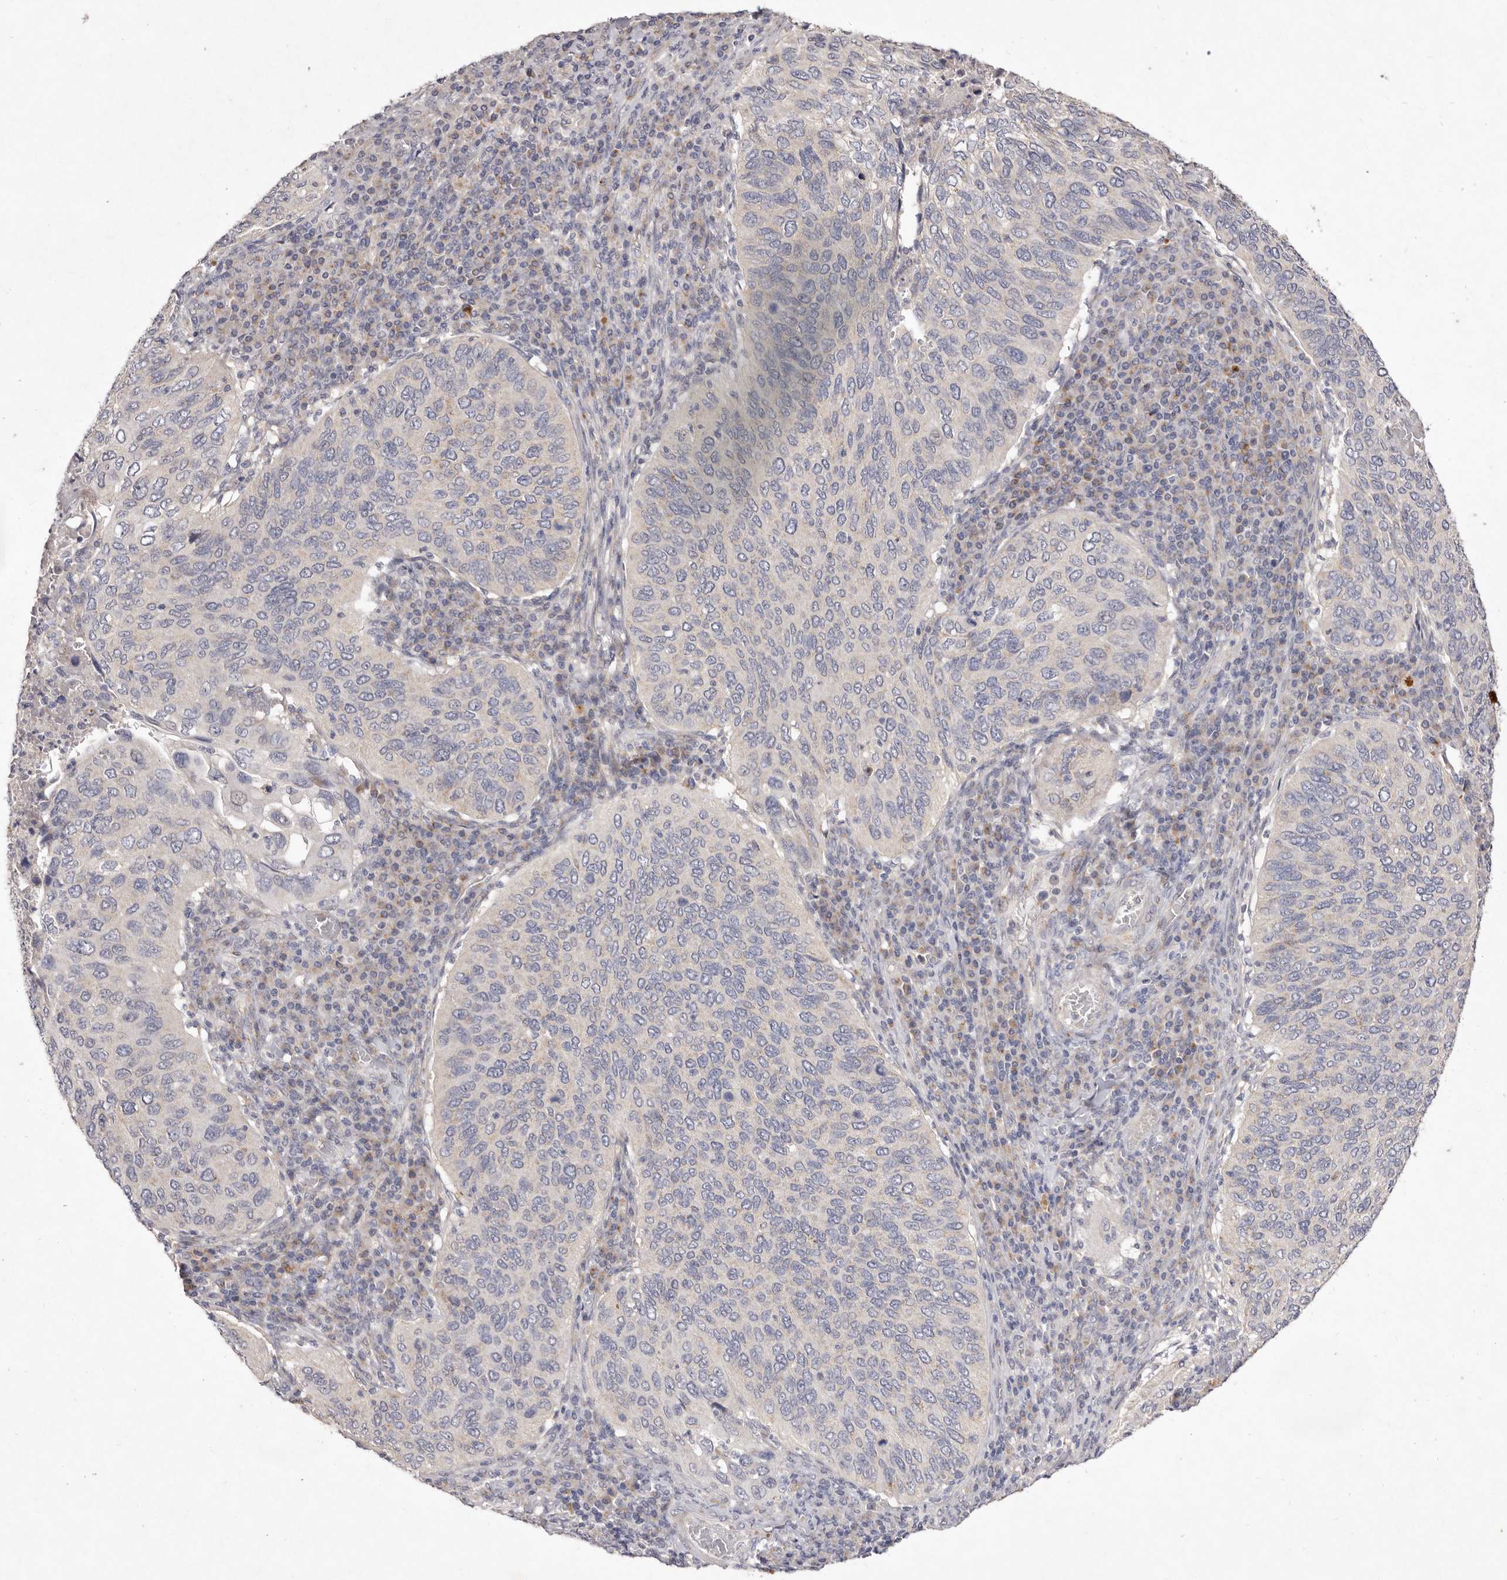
{"staining": {"intensity": "negative", "quantity": "none", "location": "none"}, "tissue": "cervical cancer", "cell_type": "Tumor cells", "image_type": "cancer", "snomed": [{"axis": "morphology", "description": "Squamous cell carcinoma, NOS"}, {"axis": "topography", "description": "Cervix"}], "caption": "Tumor cells show no significant positivity in cervical squamous cell carcinoma. Nuclei are stained in blue.", "gene": "USP24", "patient": {"sex": "female", "age": 38}}